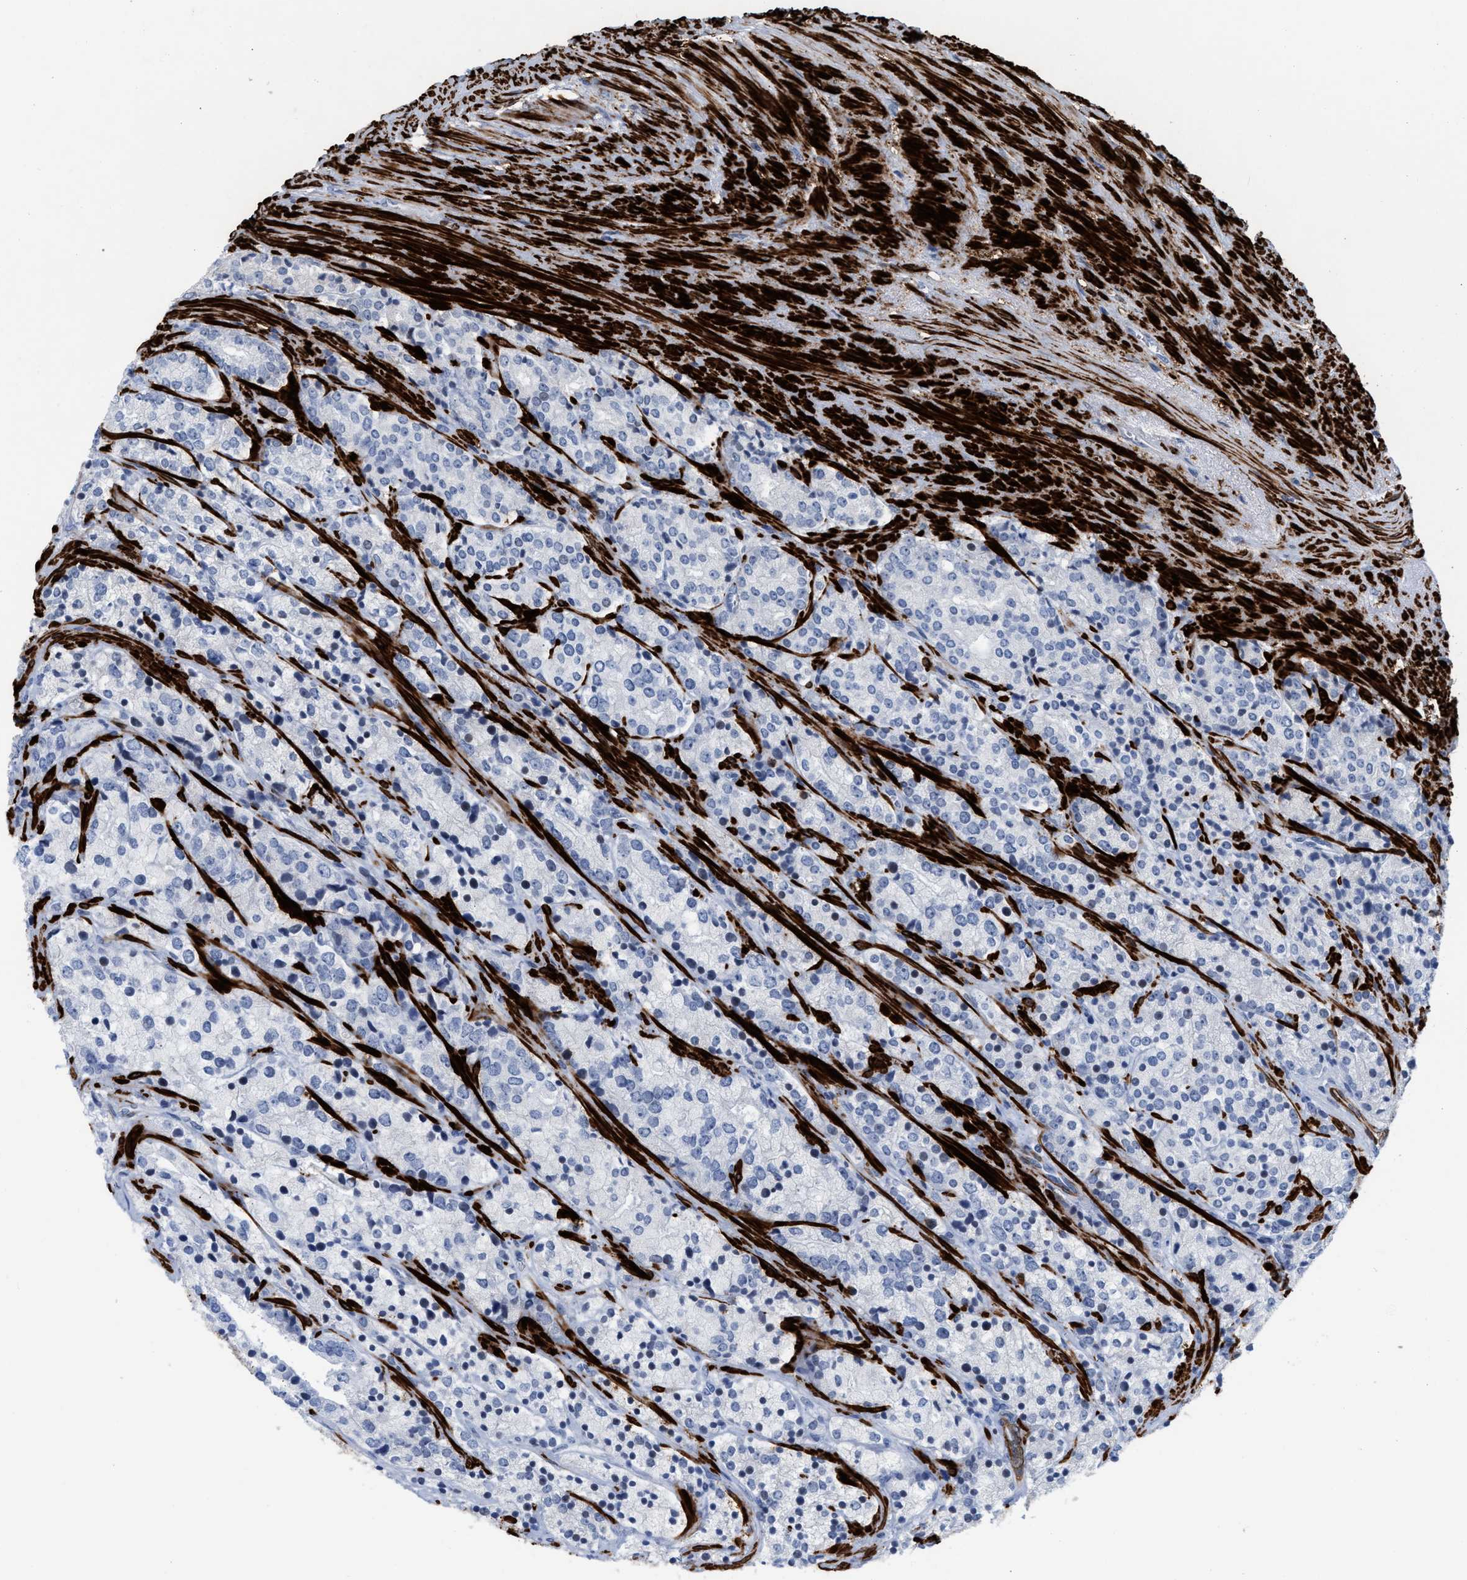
{"staining": {"intensity": "negative", "quantity": "none", "location": "none"}, "tissue": "prostate cancer", "cell_type": "Tumor cells", "image_type": "cancer", "snomed": [{"axis": "morphology", "description": "Adenocarcinoma, High grade"}, {"axis": "topography", "description": "Prostate"}], "caption": "DAB (3,3'-diaminobenzidine) immunohistochemical staining of human prostate adenocarcinoma (high-grade) demonstrates no significant positivity in tumor cells.", "gene": "TAGLN", "patient": {"sex": "male", "age": 71}}